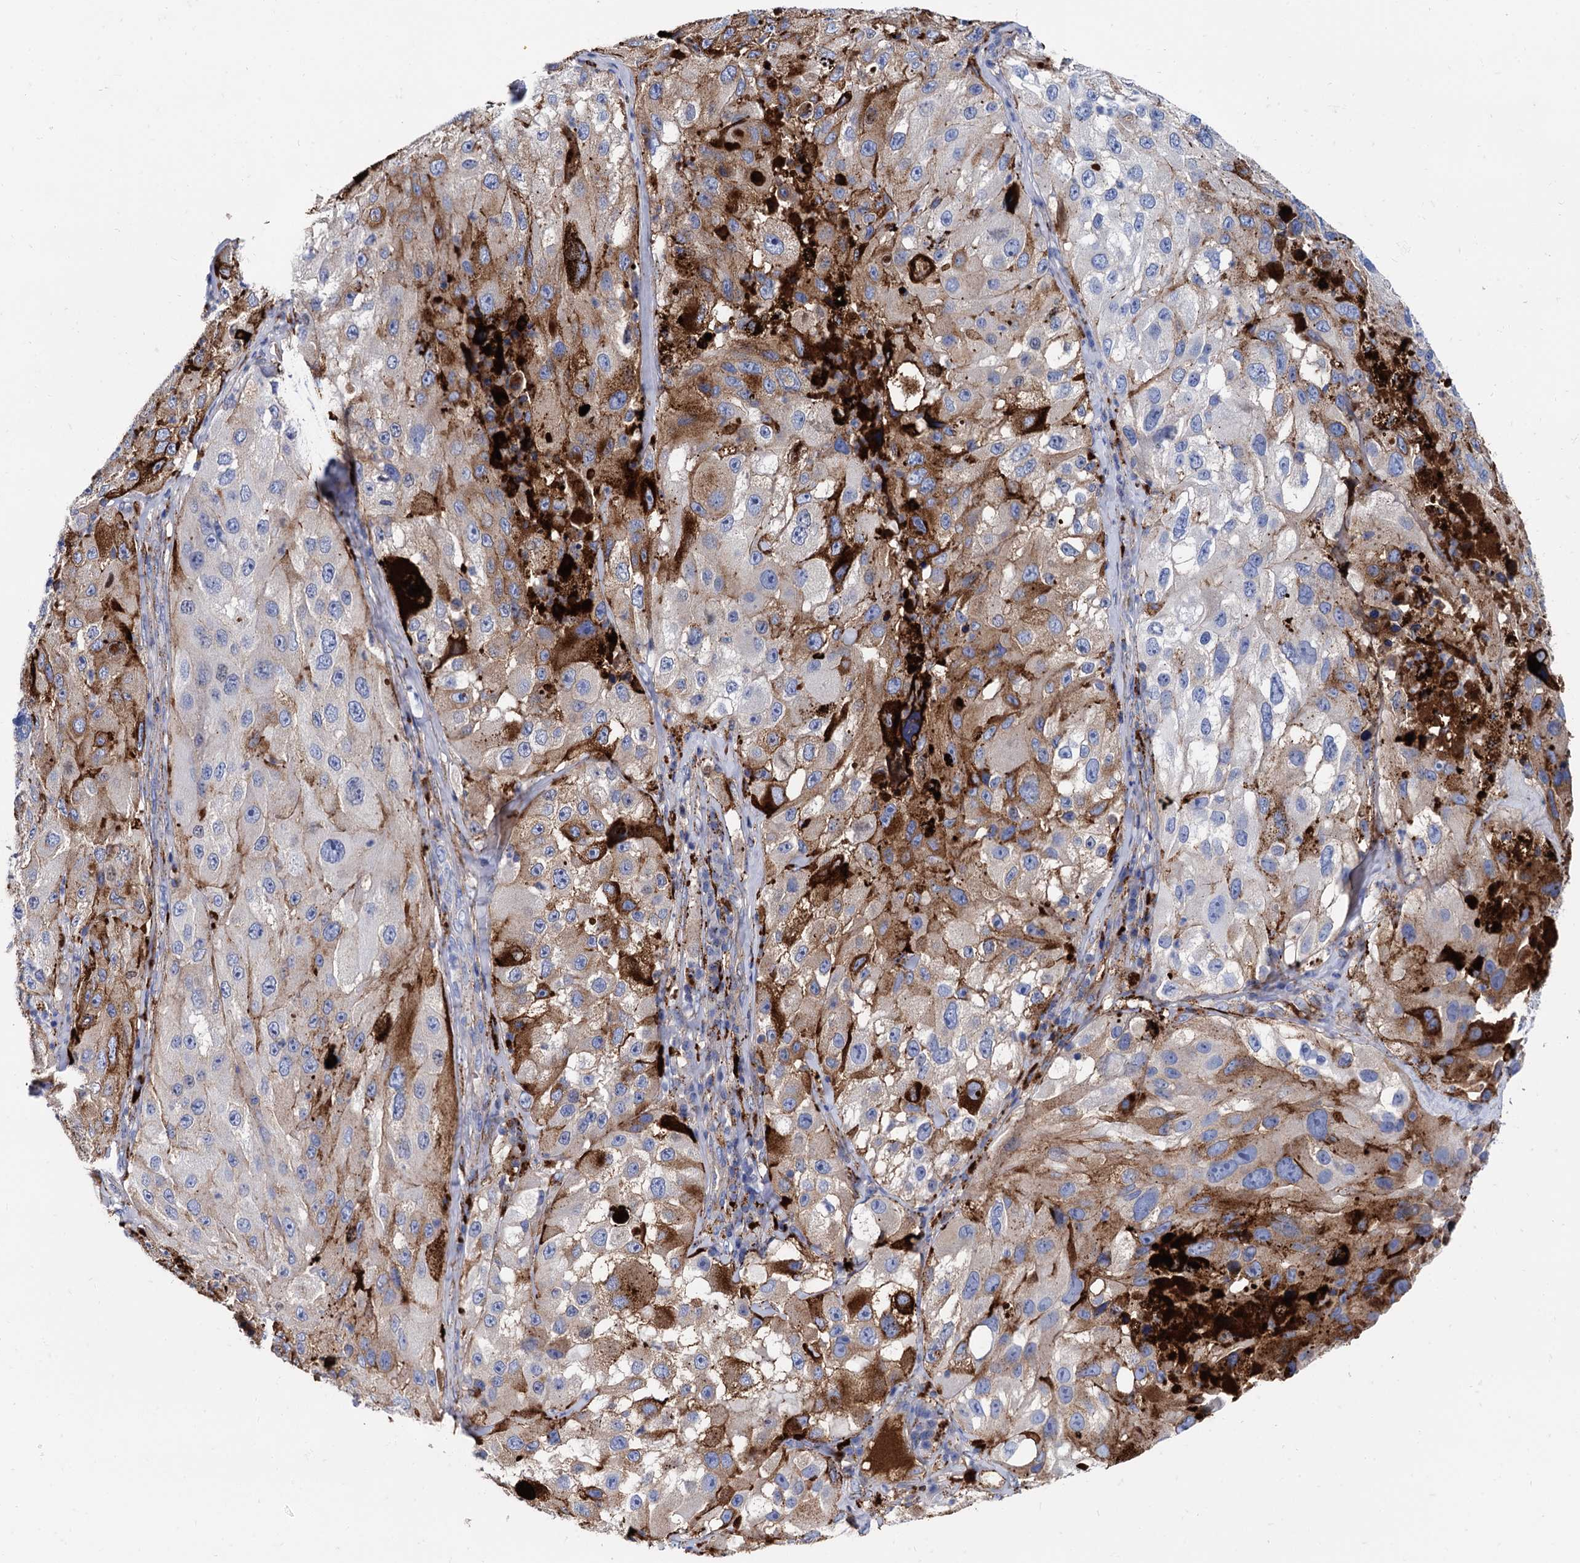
{"staining": {"intensity": "strong", "quantity": "<25%", "location": "cytoplasmic/membranous"}, "tissue": "melanoma", "cell_type": "Tumor cells", "image_type": "cancer", "snomed": [{"axis": "morphology", "description": "Malignant melanoma, Metastatic site"}, {"axis": "topography", "description": "Lymph node"}], "caption": "Protein expression by immunohistochemistry demonstrates strong cytoplasmic/membranous positivity in about <25% of tumor cells in melanoma.", "gene": "APOD", "patient": {"sex": "male", "age": 62}}